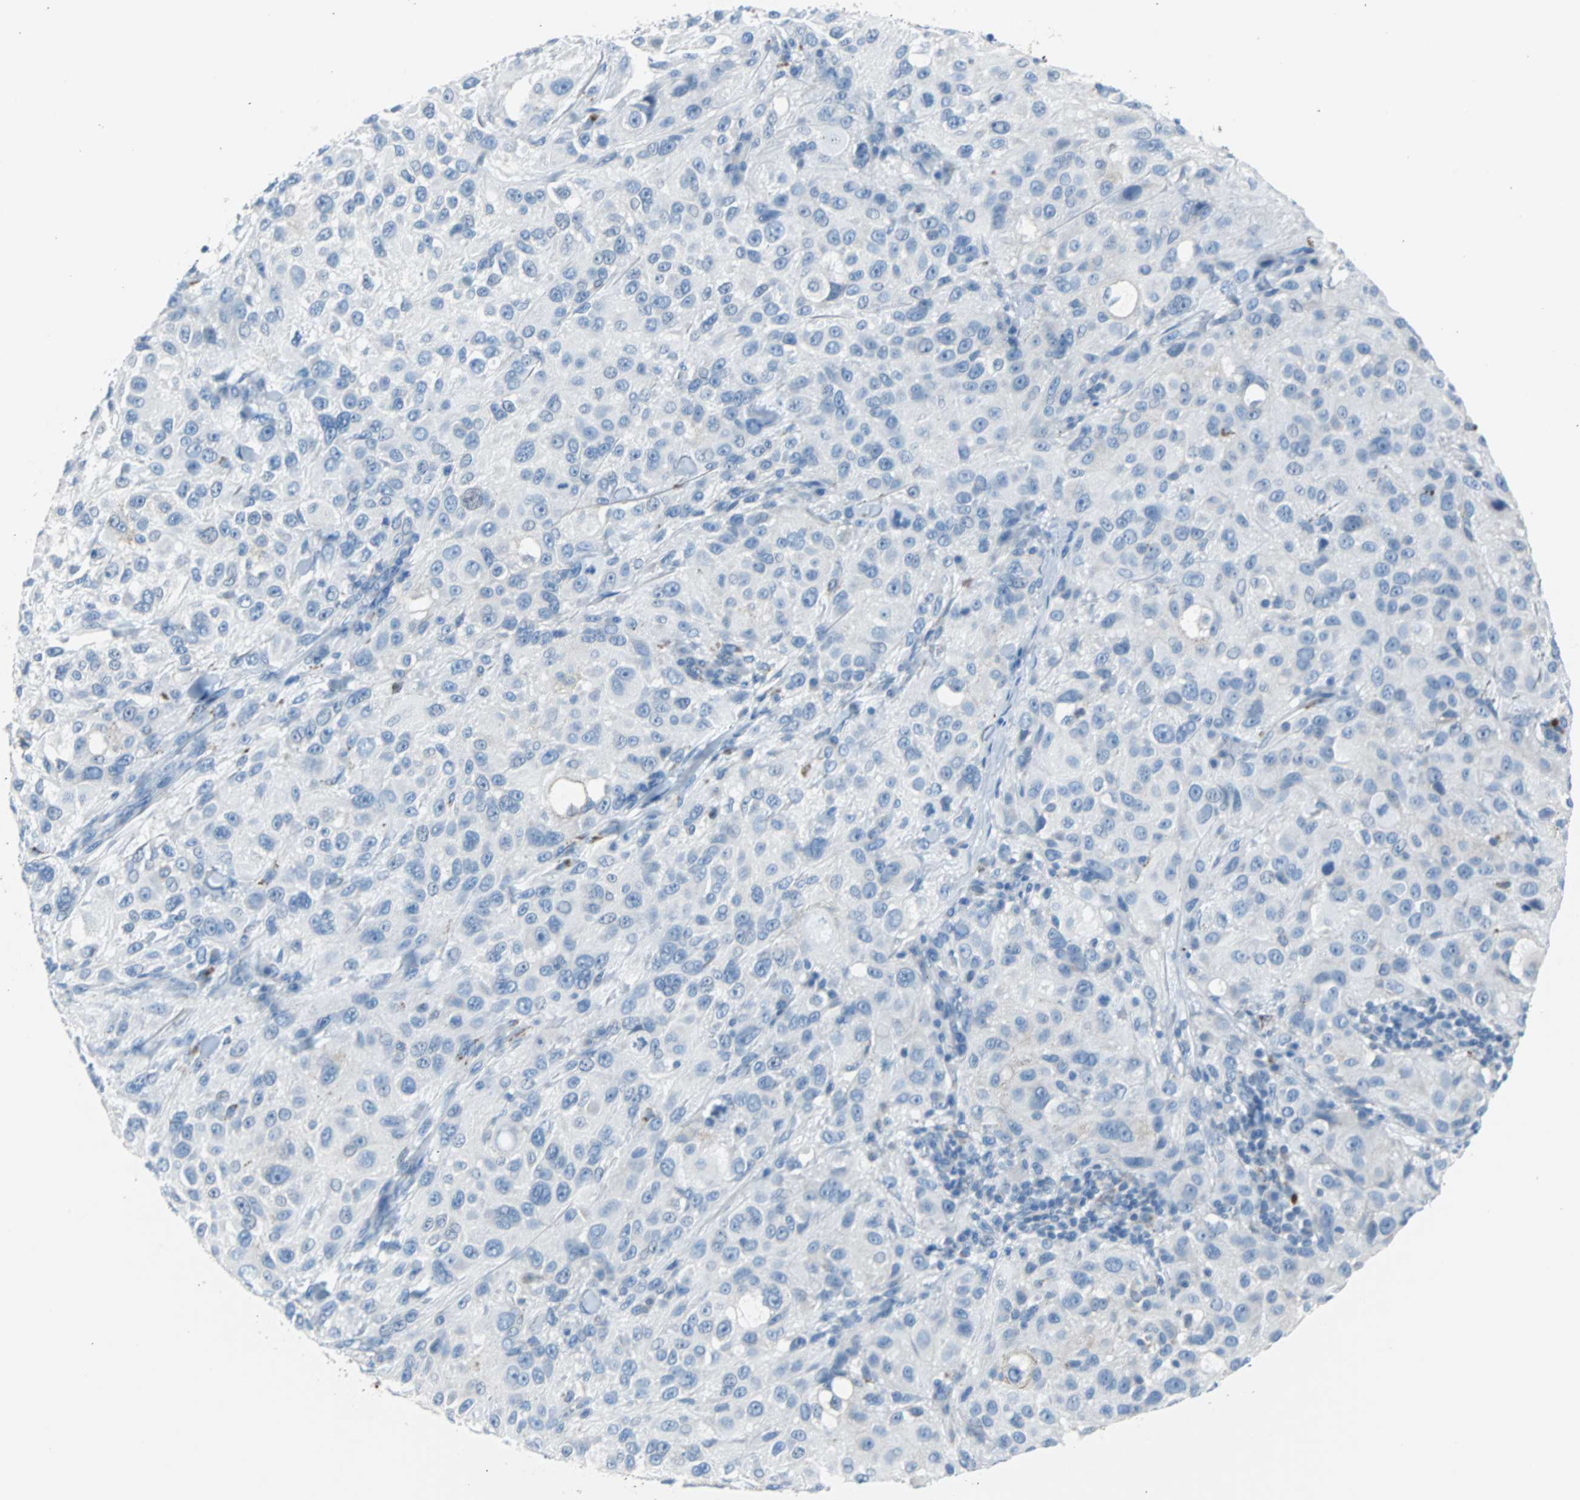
{"staining": {"intensity": "negative", "quantity": "none", "location": "none"}, "tissue": "melanoma", "cell_type": "Tumor cells", "image_type": "cancer", "snomed": [{"axis": "morphology", "description": "Necrosis, NOS"}, {"axis": "morphology", "description": "Malignant melanoma, NOS"}, {"axis": "topography", "description": "Skin"}], "caption": "This image is of melanoma stained with immunohistochemistry to label a protein in brown with the nuclei are counter-stained blue. There is no positivity in tumor cells.", "gene": "KRT7", "patient": {"sex": "female", "age": 87}}